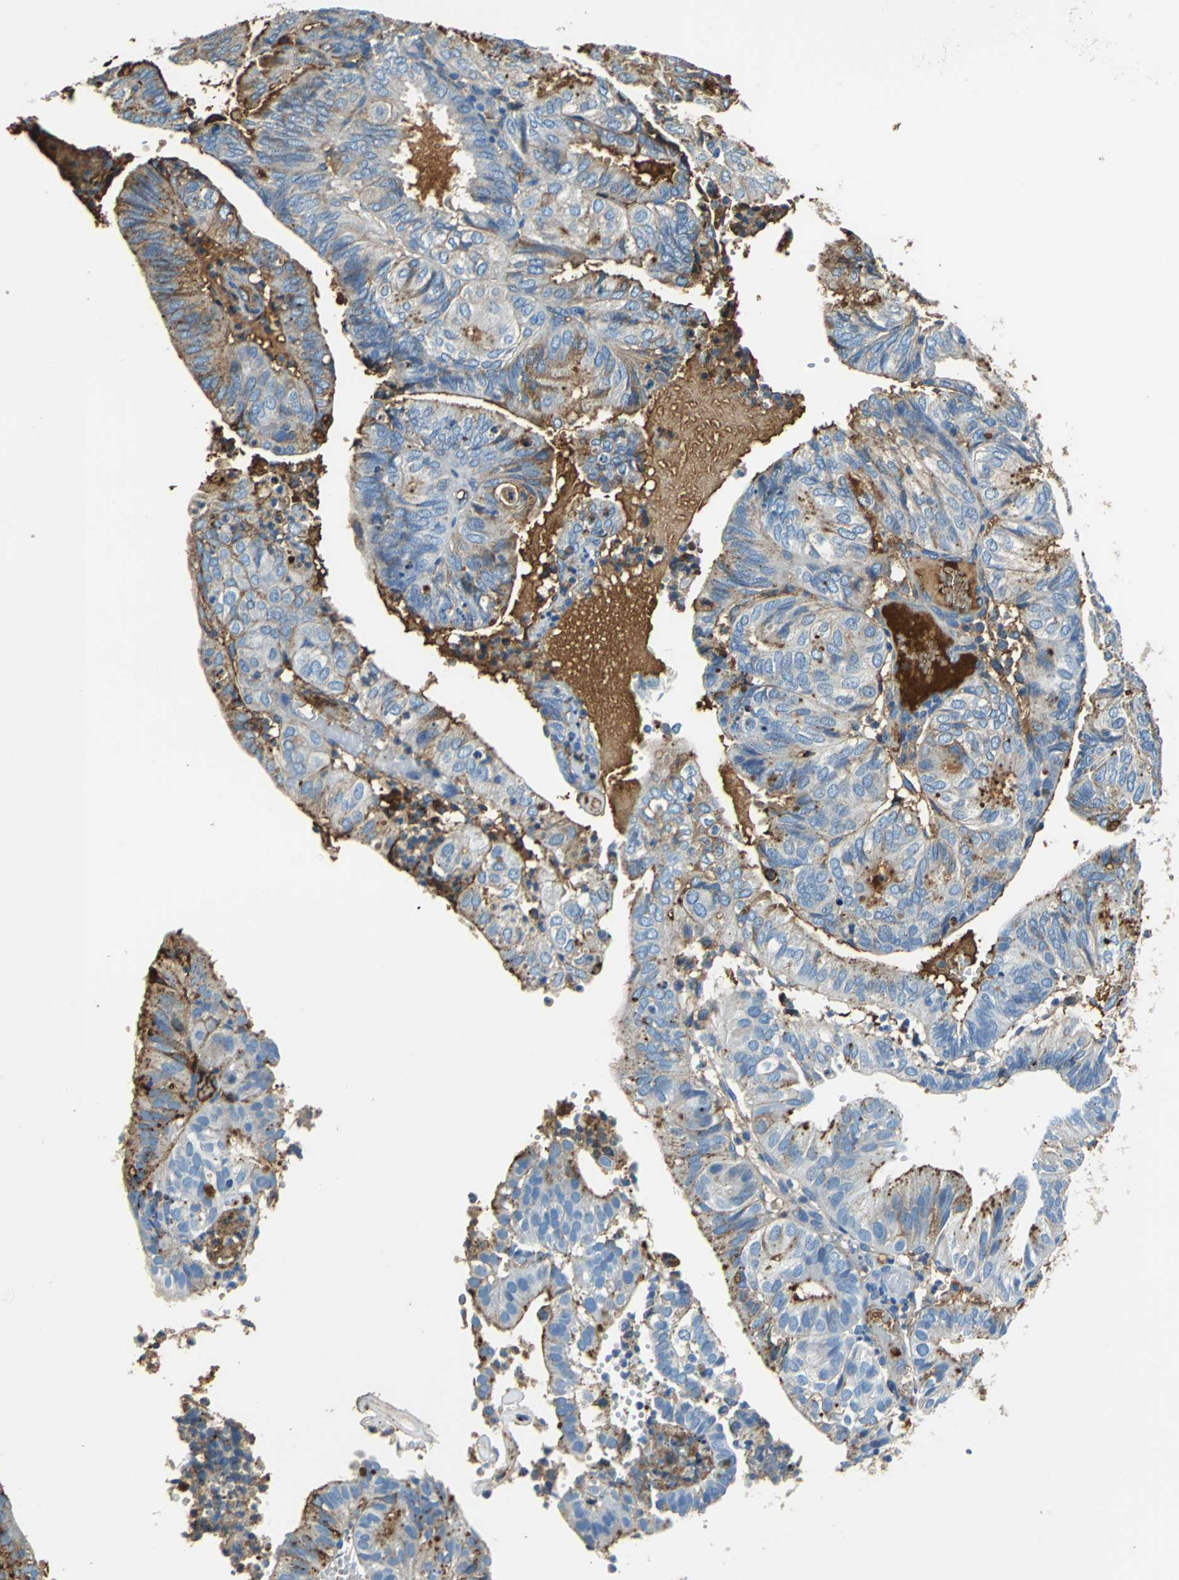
{"staining": {"intensity": "moderate", "quantity": "25%-75%", "location": "cytoplasmic/membranous"}, "tissue": "endometrial cancer", "cell_type": "Tumor cells", "image_type": "cancer", "snomed": [{"axis": "morphology", "description": "Adenocarcinoma, NOS"}, {"axis": "topography", "description": "Uterus"}], "caption": "A histopathology image of endometrial adenocarcinoma stained for a protein exhibits moderate cytoplasmic/membranous brown staining in tumor cells.", "gene": "ALB", "patient": {"sex": "female", "age": 60}}